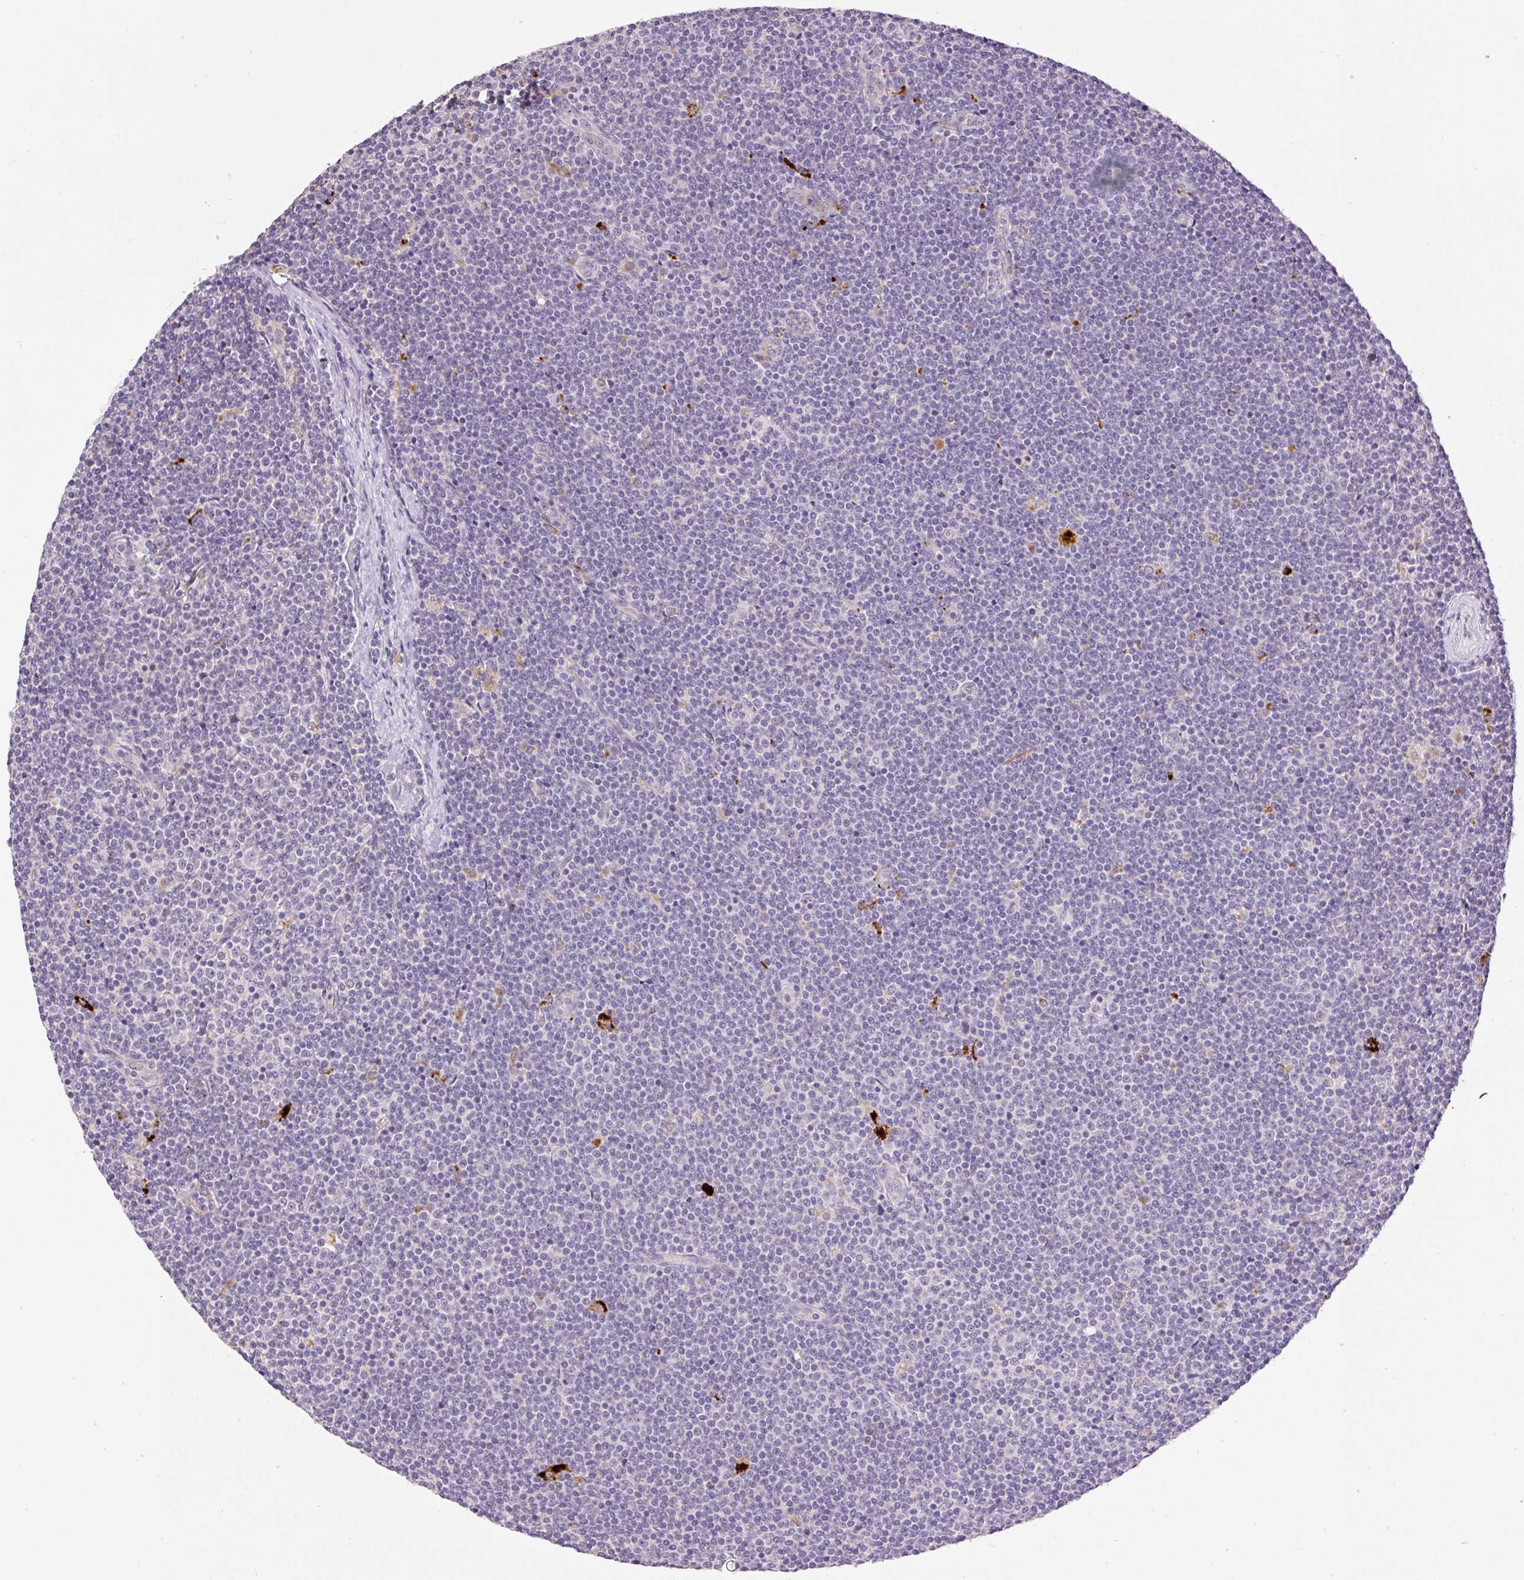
{"staining": {"intensity": "negative", "quantity": "none", "location": "none"}, "tissue": "lymphoma", "cell_type": "Tumor cells", "image_type": "cancer", "snomed": [{"axis": "morphology", "description": "Malignant lymphoma, non-Hodgkin's type, Low grade"}, {"axis": "topography", "description": "Lymph node"}], "caption": "This micrograph is of lymphoma stained with IHC to label a protein in brown with the nuclei are counter-stained blue. There is no positivity in tumor cells.", "gene": "HABP4", "patient": {"sex": "male", "age": 48}}